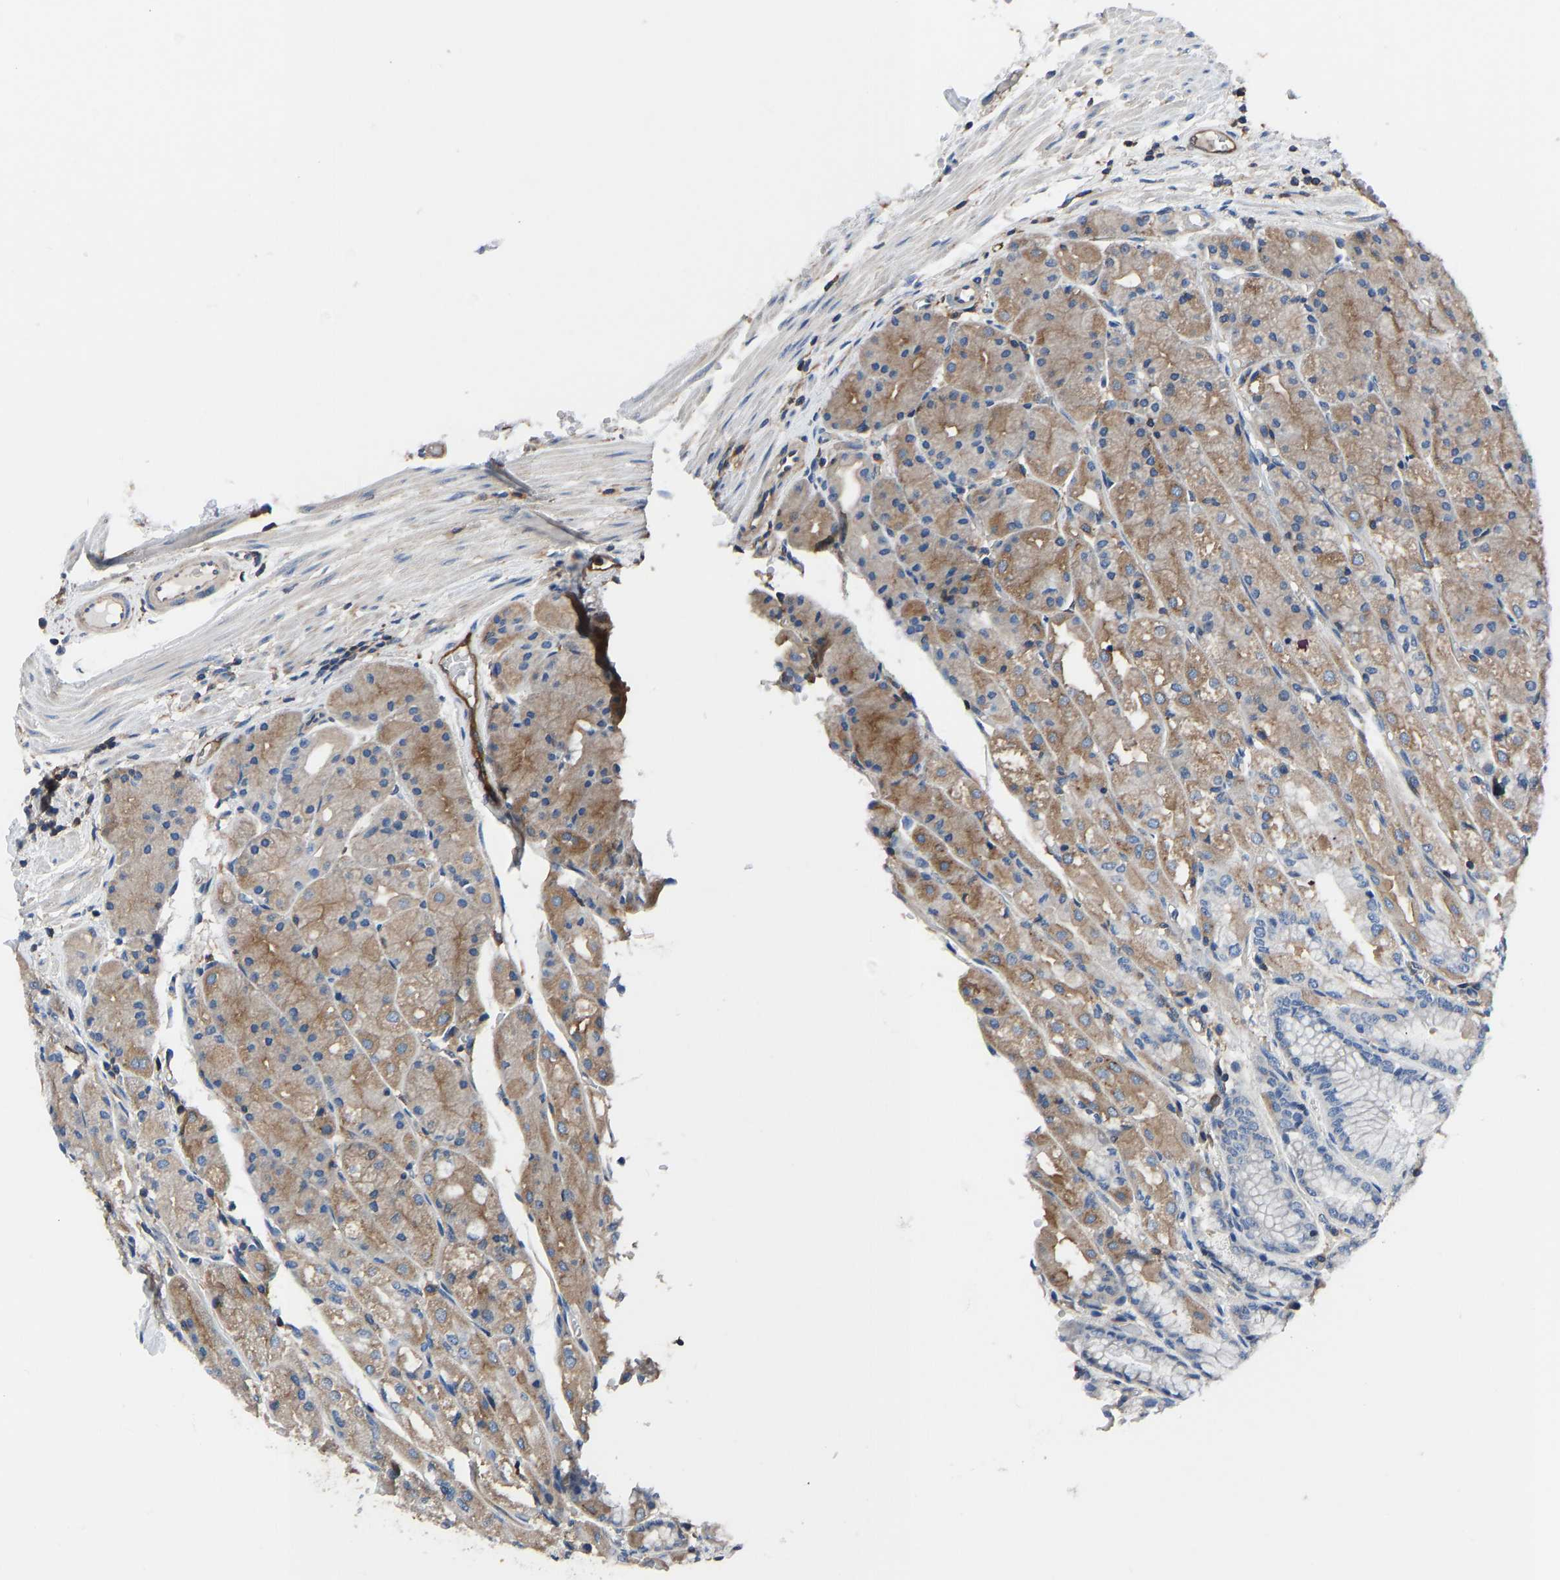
{"staining": {"intensity": "moderate", "quantity": ">75%", "location": "cytoplasmic/membranous"}, "tissue": "stomach", "cell_type": "Glandular cells", "image_type": "normal", "snomed": [{"axis": "morphology", "description": "Normal tissue, NOS"}, {"axis": "topography", "description": "Stomach, upper"}], "caption": "IHC of unremarkable human stomach displays medium levels of moderate cytoplasmic/membranous positivity in approximately >75% of glandular cells.", "gene": "PRKAR1A", "patient": {"sex": "male", "age": 72}}